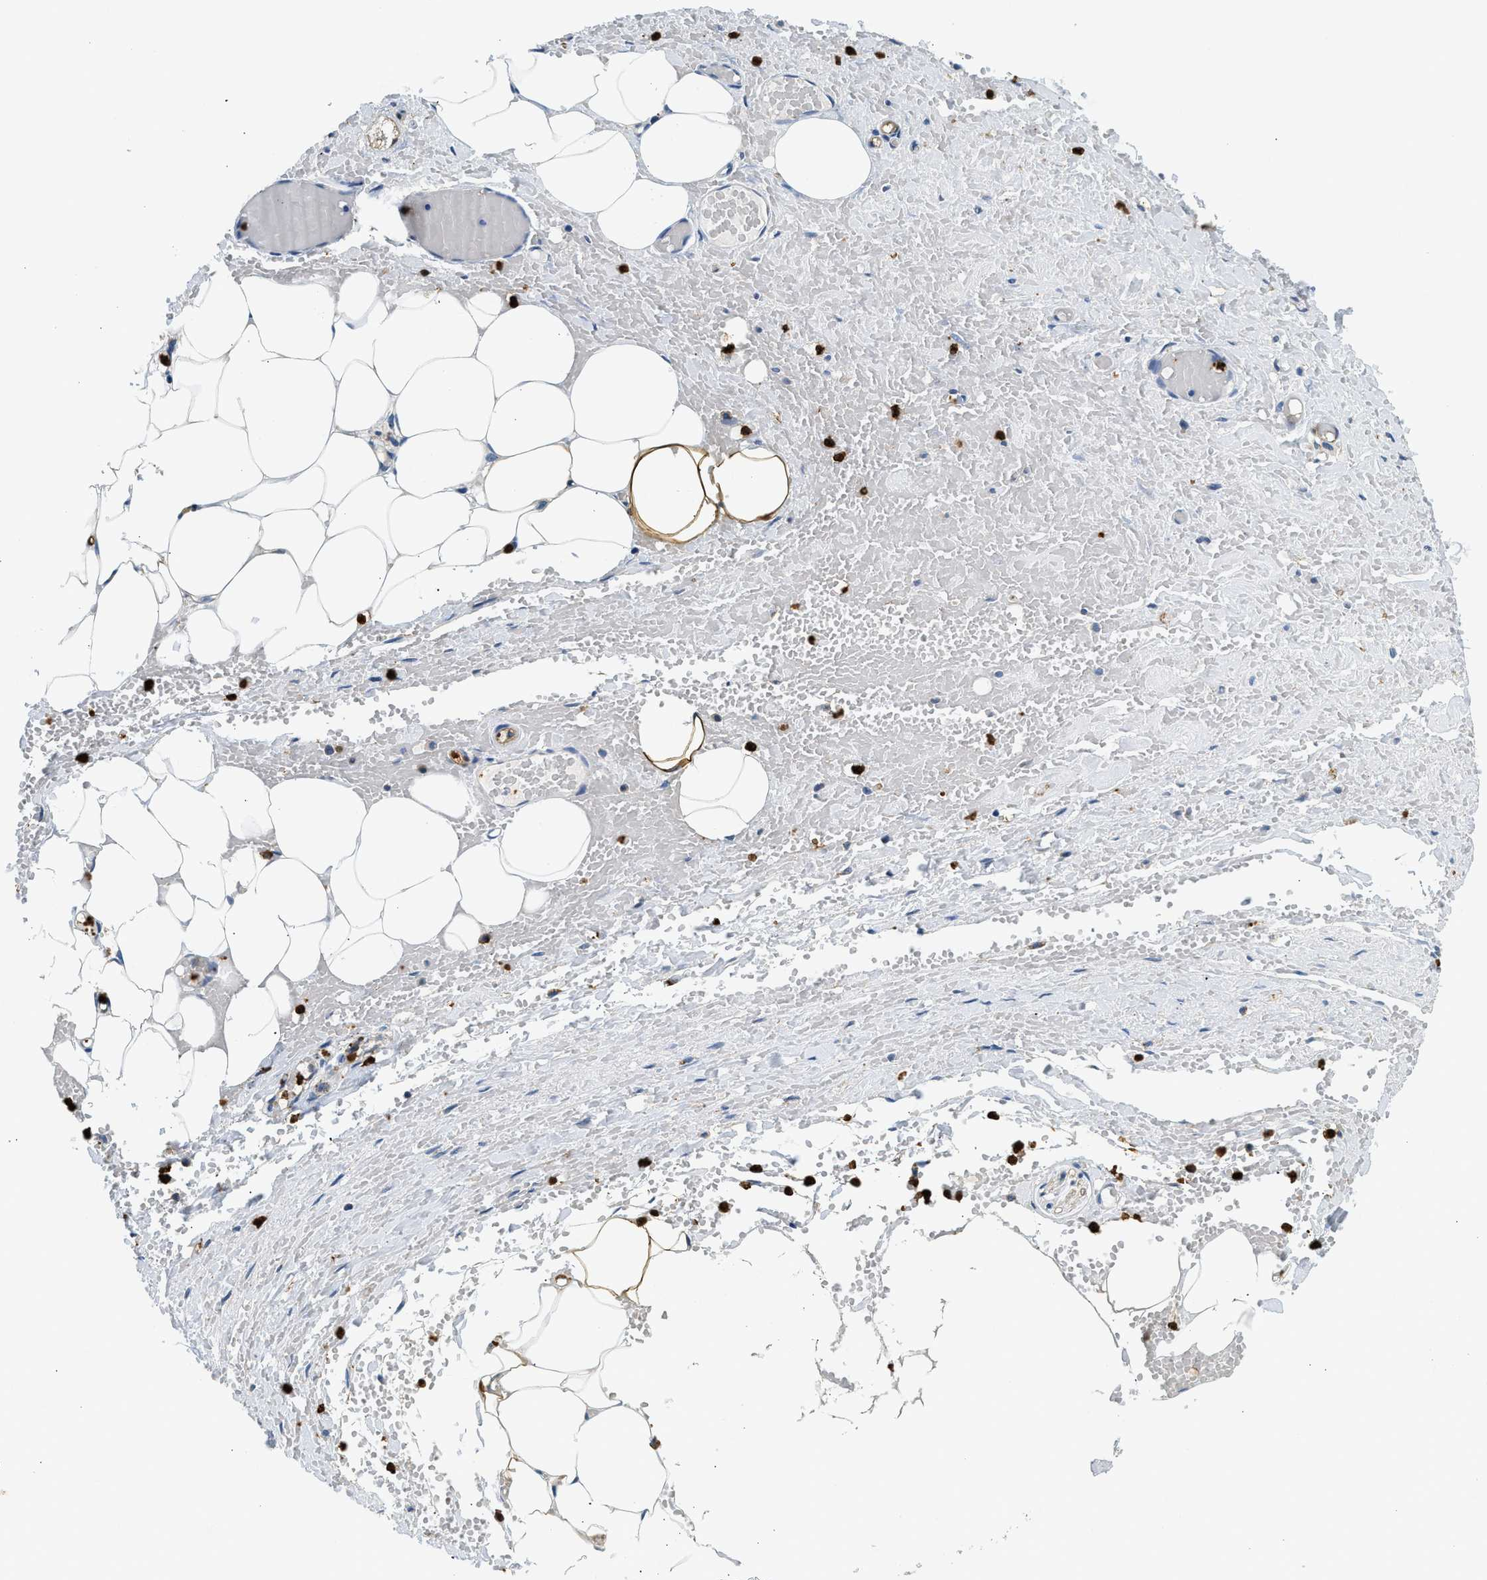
{"staining": {"intensity": "moderate", "quantity": "<25%", "location": "cytoplasmic/membranous"}, "tissue": "adipose tissue", "cell_type": "Adipocytes", "image_type": "normal", "snomed": [{"axis": "morphology", "description": "Normal tissue, NOS"}, {"axis": "topography", "description": "Soft tissue"}, {"axis": "topography", "description": "Vascular tissue"}], "caption": "Immunohistochemistry (IHC) staining of normal adipose tissue, which shows low levels of moderate cytoplasmic/membranous staining in approximately <25% of adipocytes indicating moderate cytoplasmic/membranous protein expression. The staining was performed using DAB (3,3'-diaminobenzidine) (brown) for protein detection and nuclei were counterstained in hematoxylin (blue).", "gene": "ANXA3", "patient": {"sex": "female", "age": 35}}